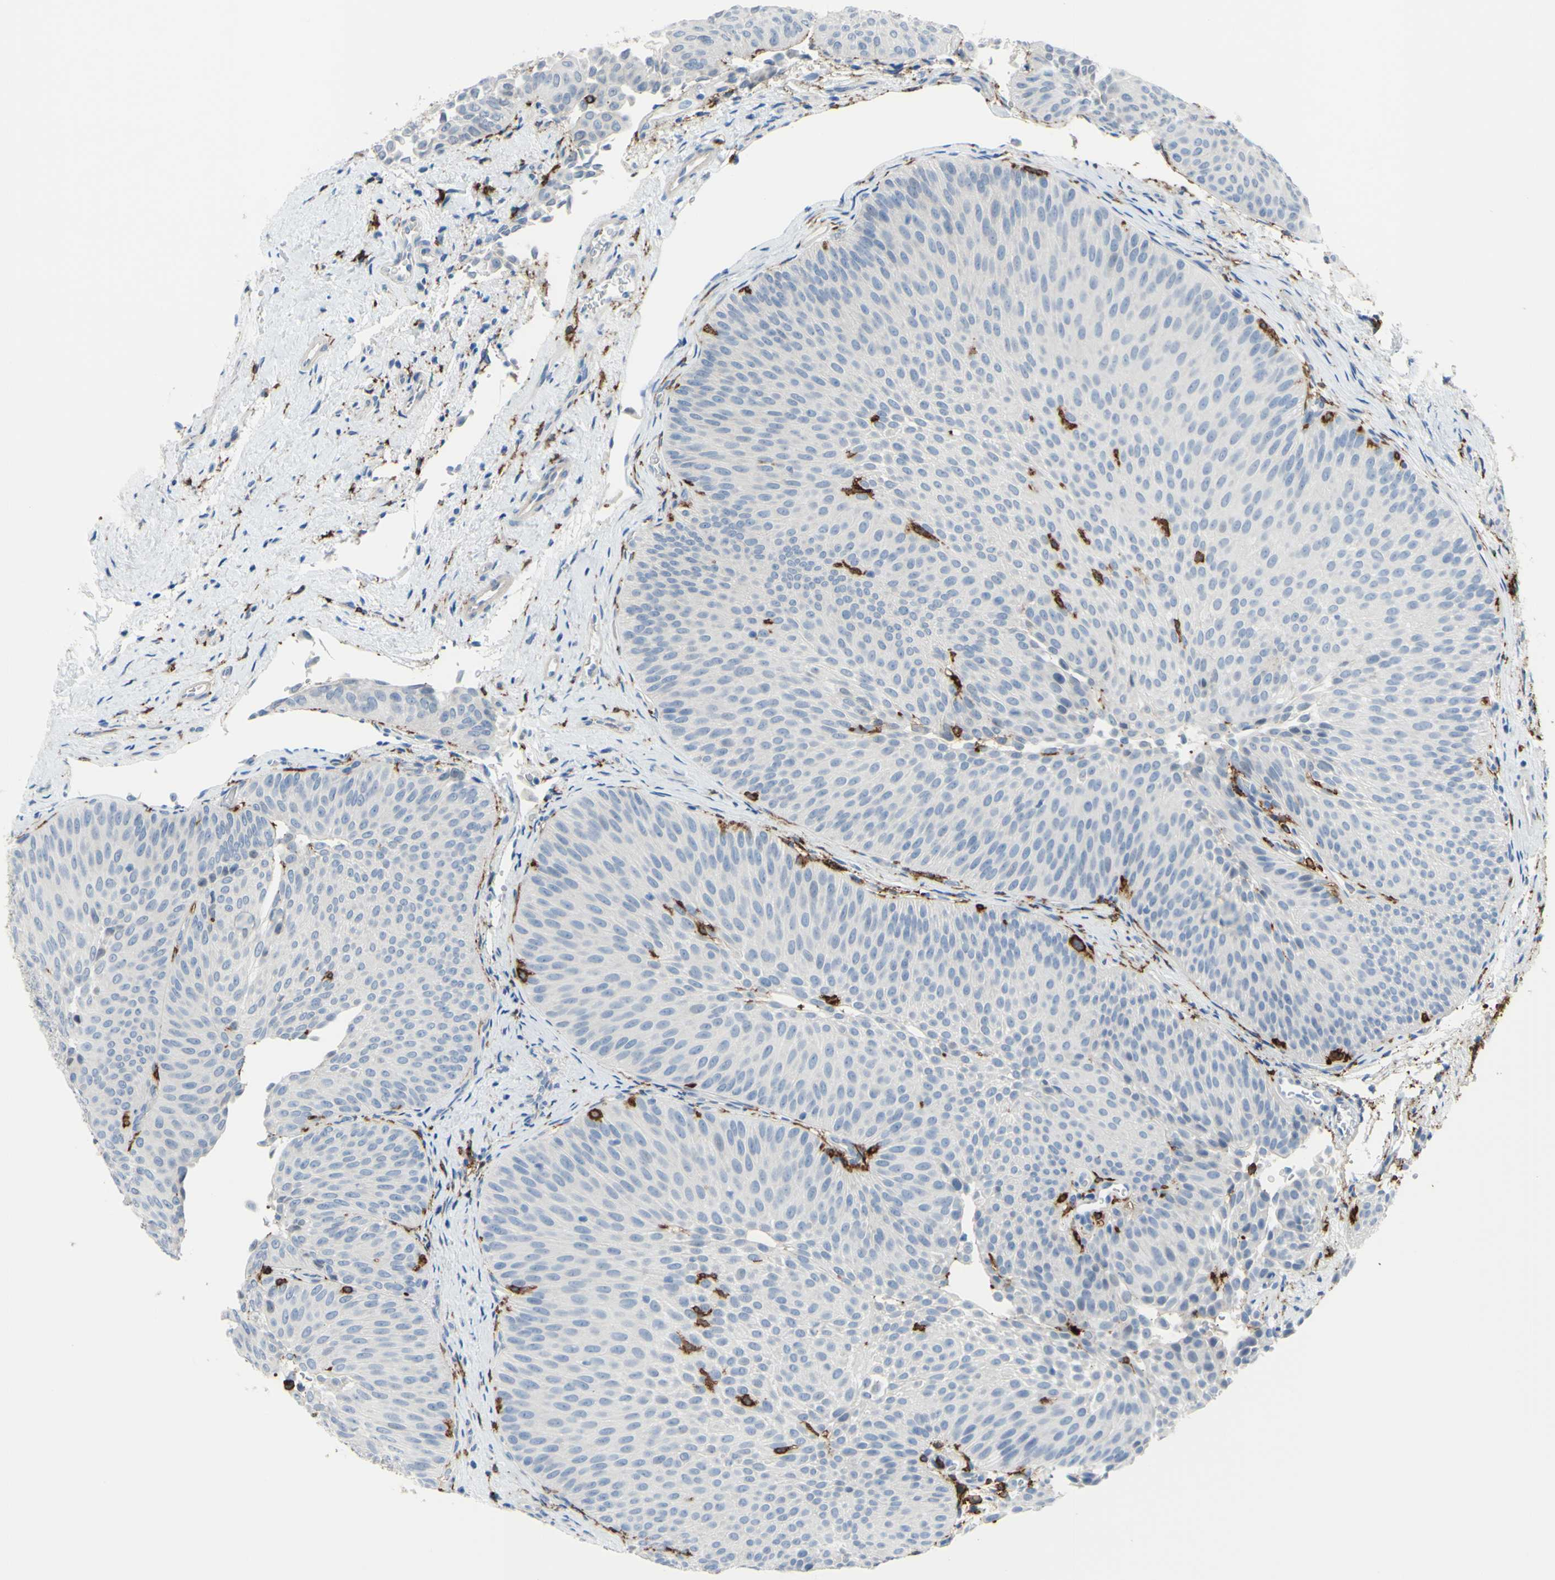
{"staining": {"intensity": "negative", "quantity": "none", "location": "none"}, "tissue": "urothelial cancer", "cell_type": "Tumor cells", "image_type": "cancer", "snomed": [{"axis": "morphology", "description": "Urothelial carcinoma, Low grade"}, {"axis": "topography", "description": "Urinary bladder"}], "caption": "High magnification brightfield microscopy of urothelial cancer stained with DAB (3,3'-diaminobenzidine) (brown) and counterstained with hematoxylin (blue): tumor cells show no significant staining. (Immunohistochemistry (ihc), brightfield microscopy, high magnification).", "gene": "FCGR2A", "patient": {"sex": "female", "age": 60}}